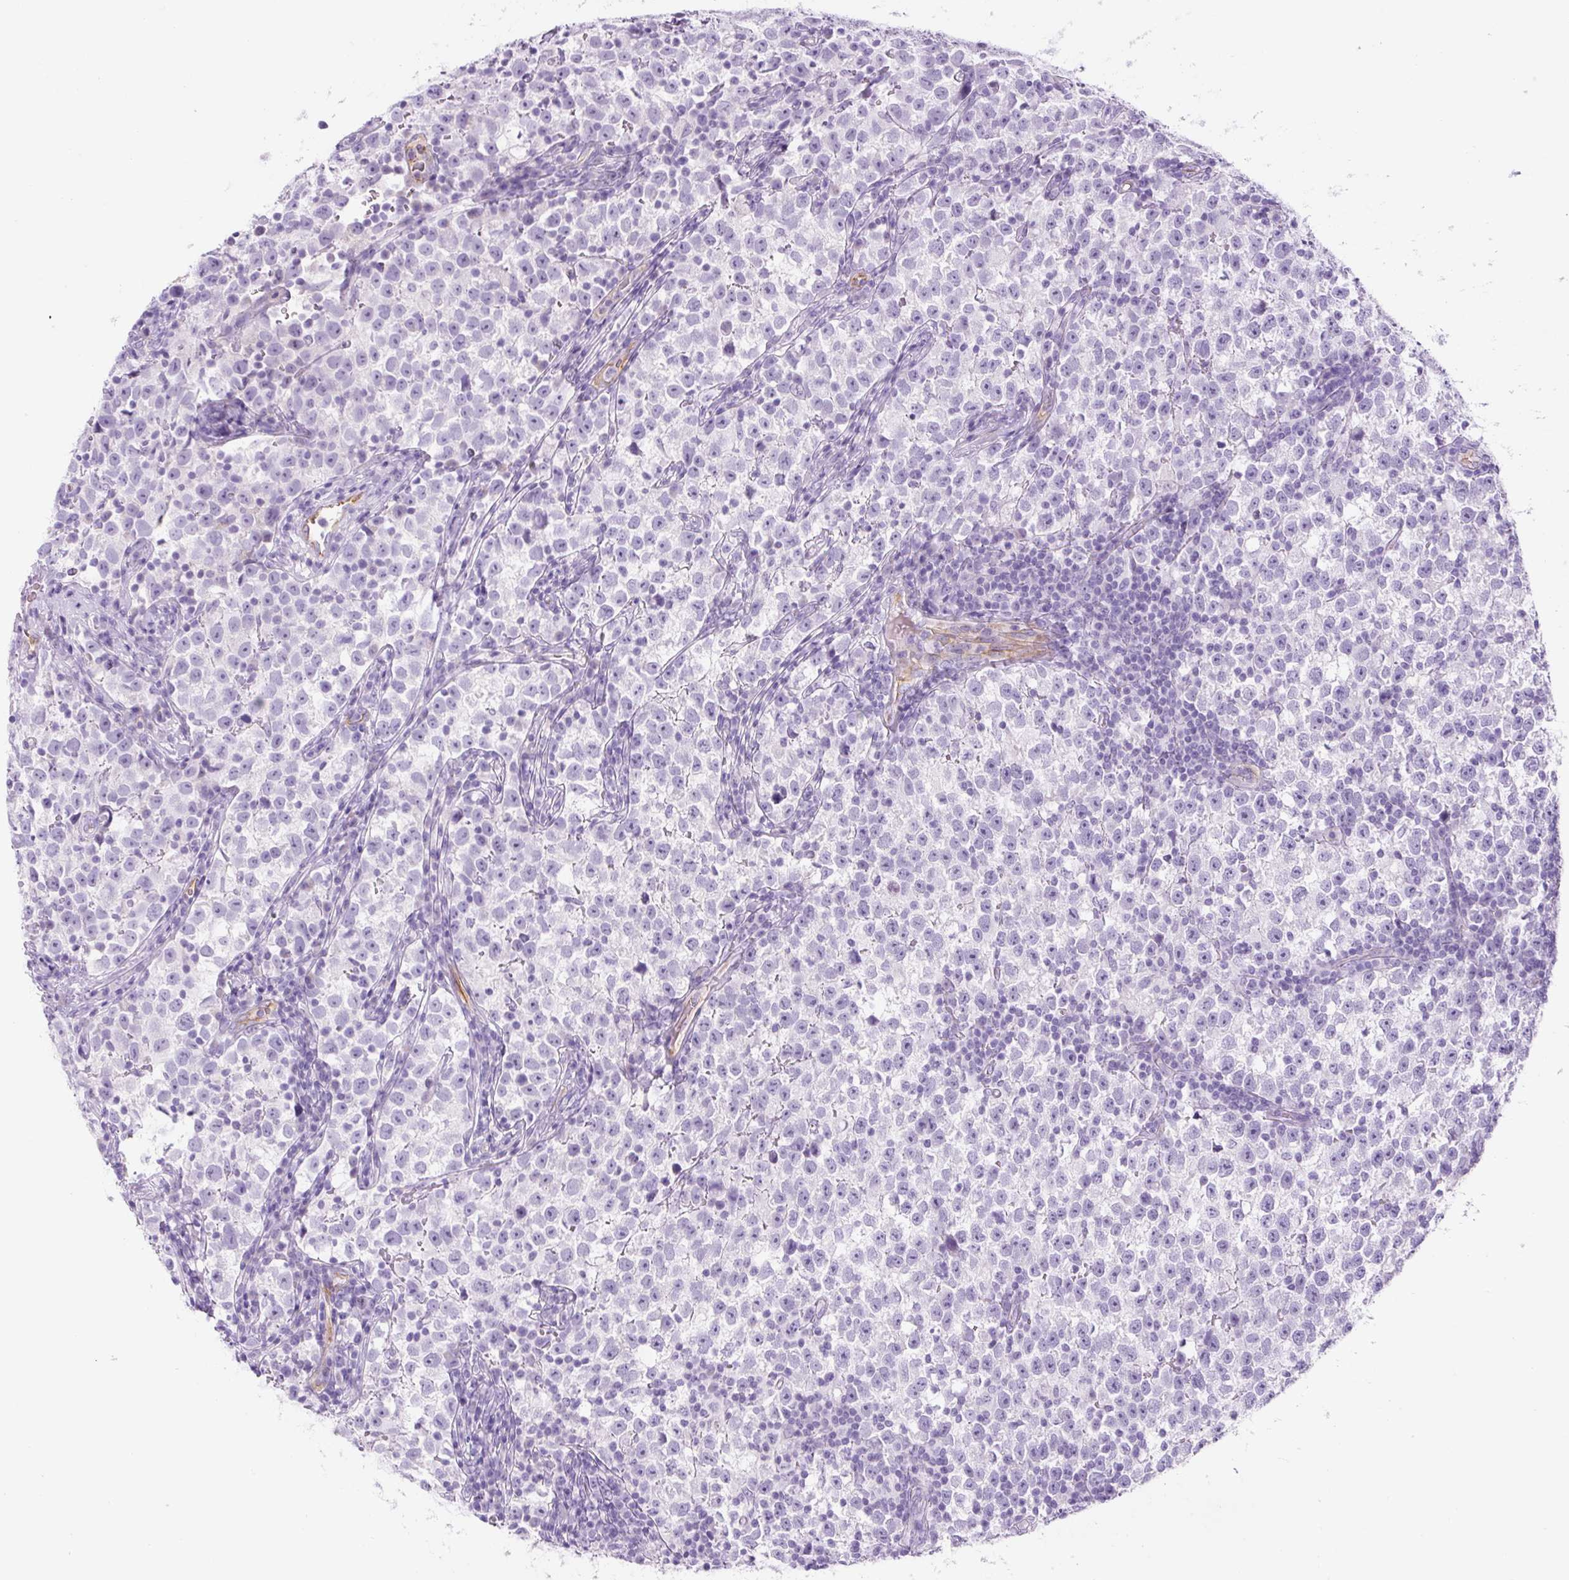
{"staining": {"intensity": "negative", "quantity": "none", "location": "none"}, "tissue": "testis cancer", "cell_type": "Tumor cells", "image_type": "cancer", "snomed": [{"axis": "morphology", "description": "Normal tissue, NOS"}, {"axis": "morphology", "description": "Seminoma, NOS"}, {"axis": "topography", "description": "Testis"}], "caption": "The histopathology image displays no significant positivity in tumor cells of seminoma (testis). The staining was performed using DAB to visualize the protein expression in brown, while the nuclei were stained in blue with hematoxylin (Magnification: 20x).", "gene": "RSPO4", "patient": {"sex": "male", "age": 43}}